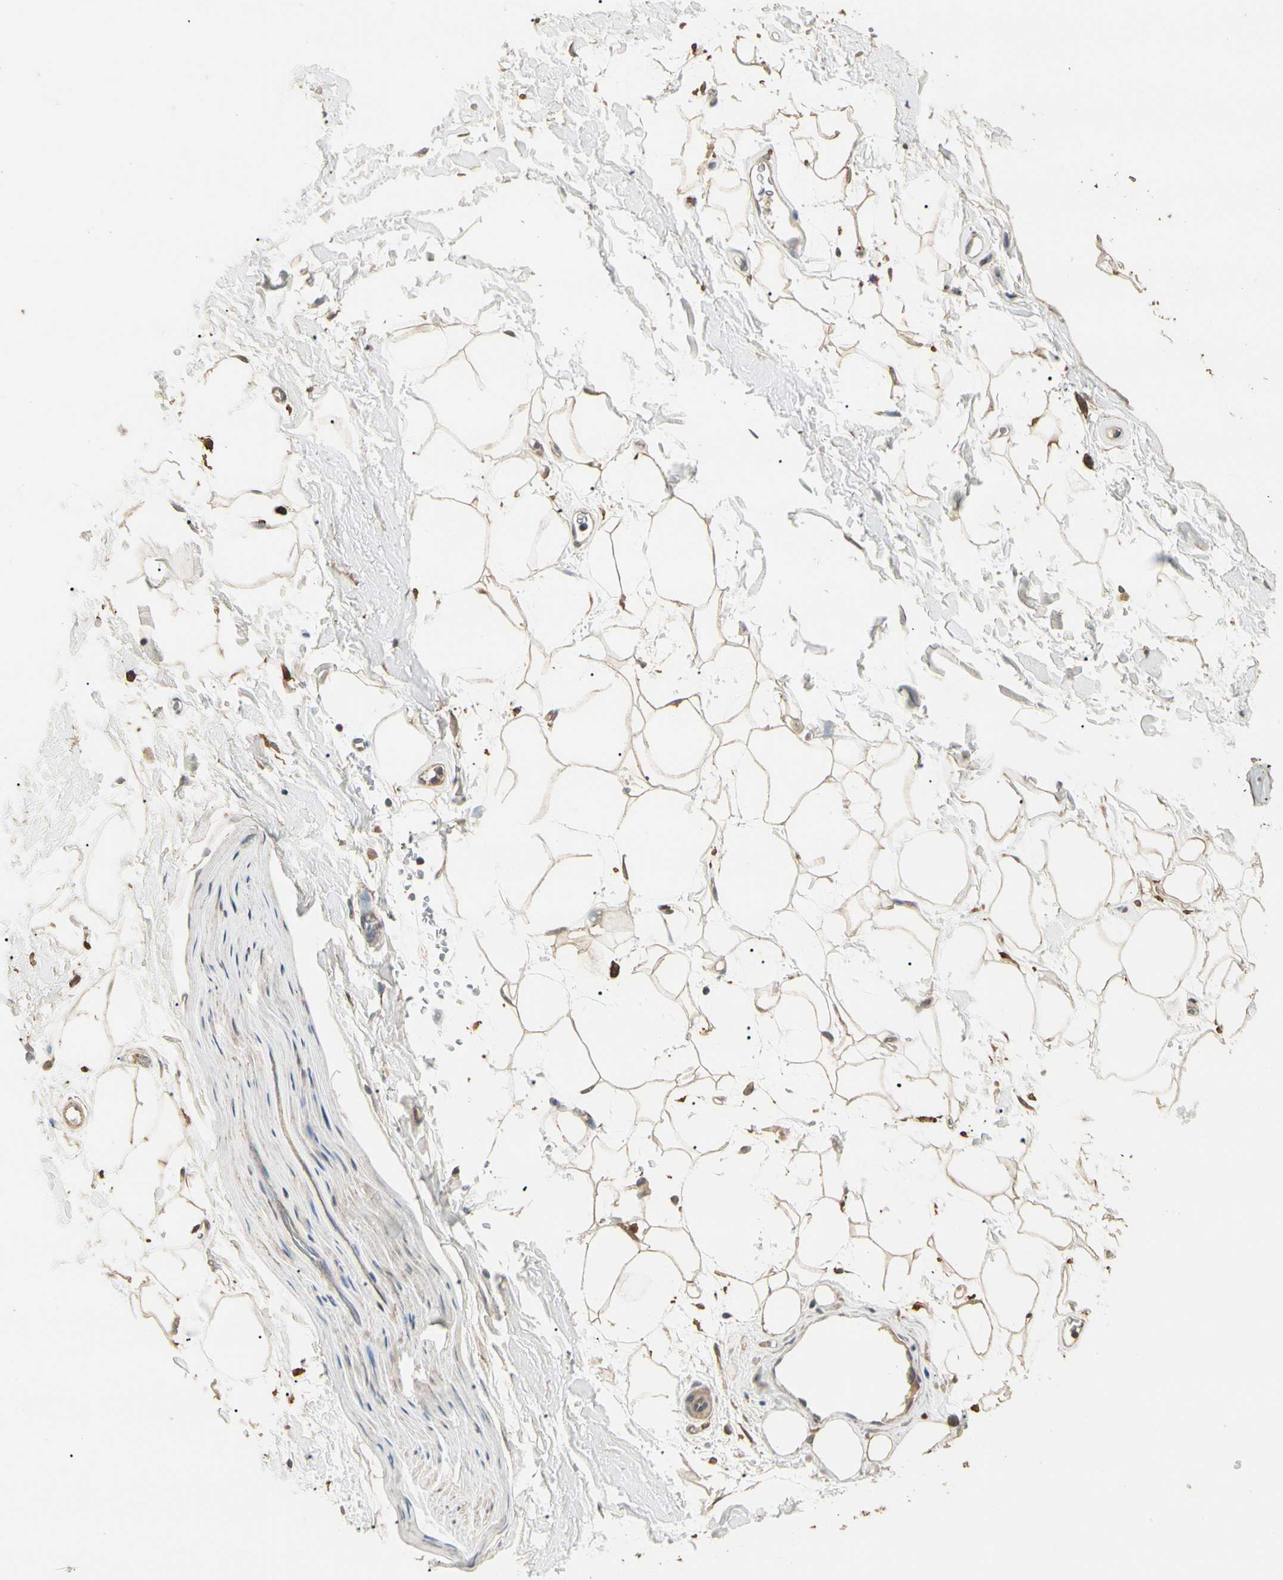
{"staining": {"intensity": "moderate", "quantity": ">75%", "location": "cytoplasmic/membranous"}, "tissue": "adipose tissue", "cell_type": "Adipocytes", "image_type": "normal", "snomed": [{"axis": "morphology", "description": "Normal tissue, NOS"}, {"axis": "topography", "description": "Soft tissue"}], "caption": "Immunohistochemistry of normal adipose tissue reveals medium levels of moderate cytoplasmic/membranous staining in approximately >75% of adipocytes.", "gene": "CDH6", "patient": {"sex": "male", "age": 72}}